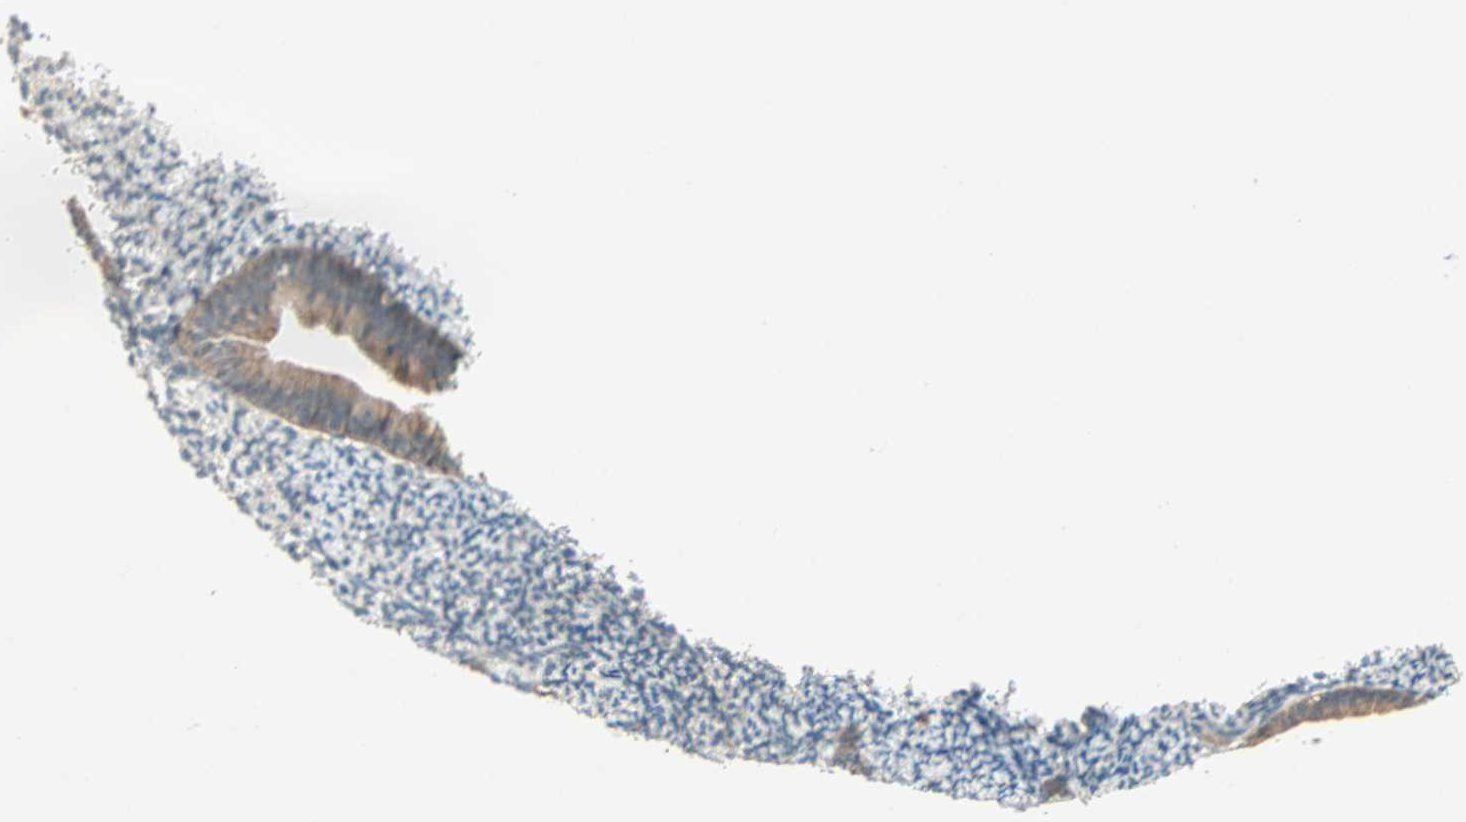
{"staining": {"intensity": "moderate", "quantity": "25%-75%", "location": "cytoplasmic/membranous"}, "tissue": "endometrium", "cell_type": "Cells in endometrial stroma", "image_type": "normal", "snomed": [{"axis": "morphology", "description": "Normal tissue, NOS"}, {"axis": "topography", "description": "Smooth muscle"}, {"axis": "topography", "description": "Endometrium"}], "caption": "Immunohistochemical staining of unremarkable endometrium reveals 25%-75% levels of moderate cytoplasmic/membranous protein expression in about 25%-75% of cells in endometrial stroma.", "gene": "RTL6", "patient": {"sex": "female", "age": 57}}